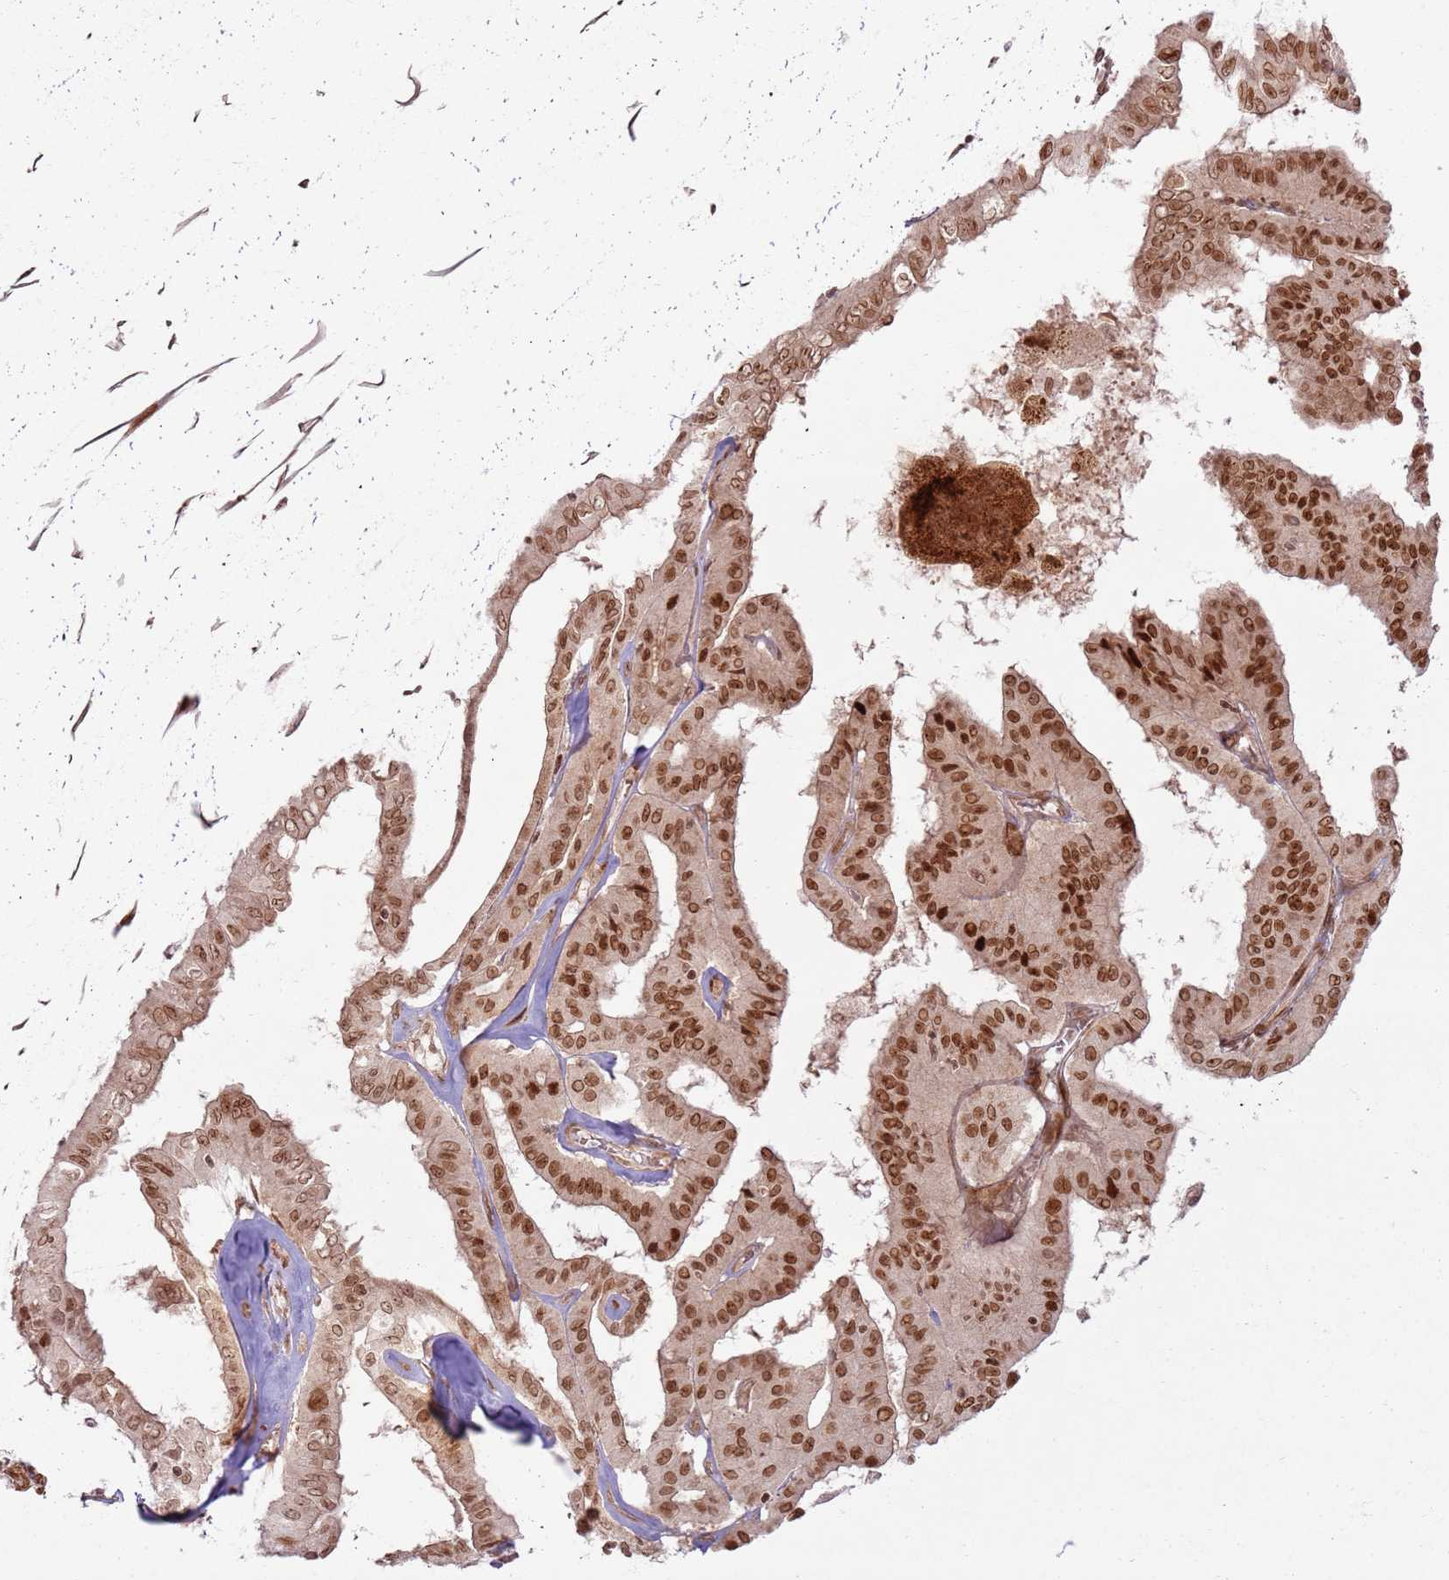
{"staining": {"intensity": "strong", "quantity": ">75%", "location": "nuclear"}, "tissue": "thyroid cancer", "cell_type": "Tumor cells", "image_type": "cancer", "snomed": [{"axis": "morphology", "description": "Papillary adenocarcinoma, NOS"}, {"axis": "topography", "description": "Thyroid gland"}], "caption": "Protein analysis of thyroid papillary adenocarcinoma tissue displays strong nuclear positivity in approximately >75% of tumor cells.", "gene": "KLHL36", "patient": {"sex": "female", "age": 59}}